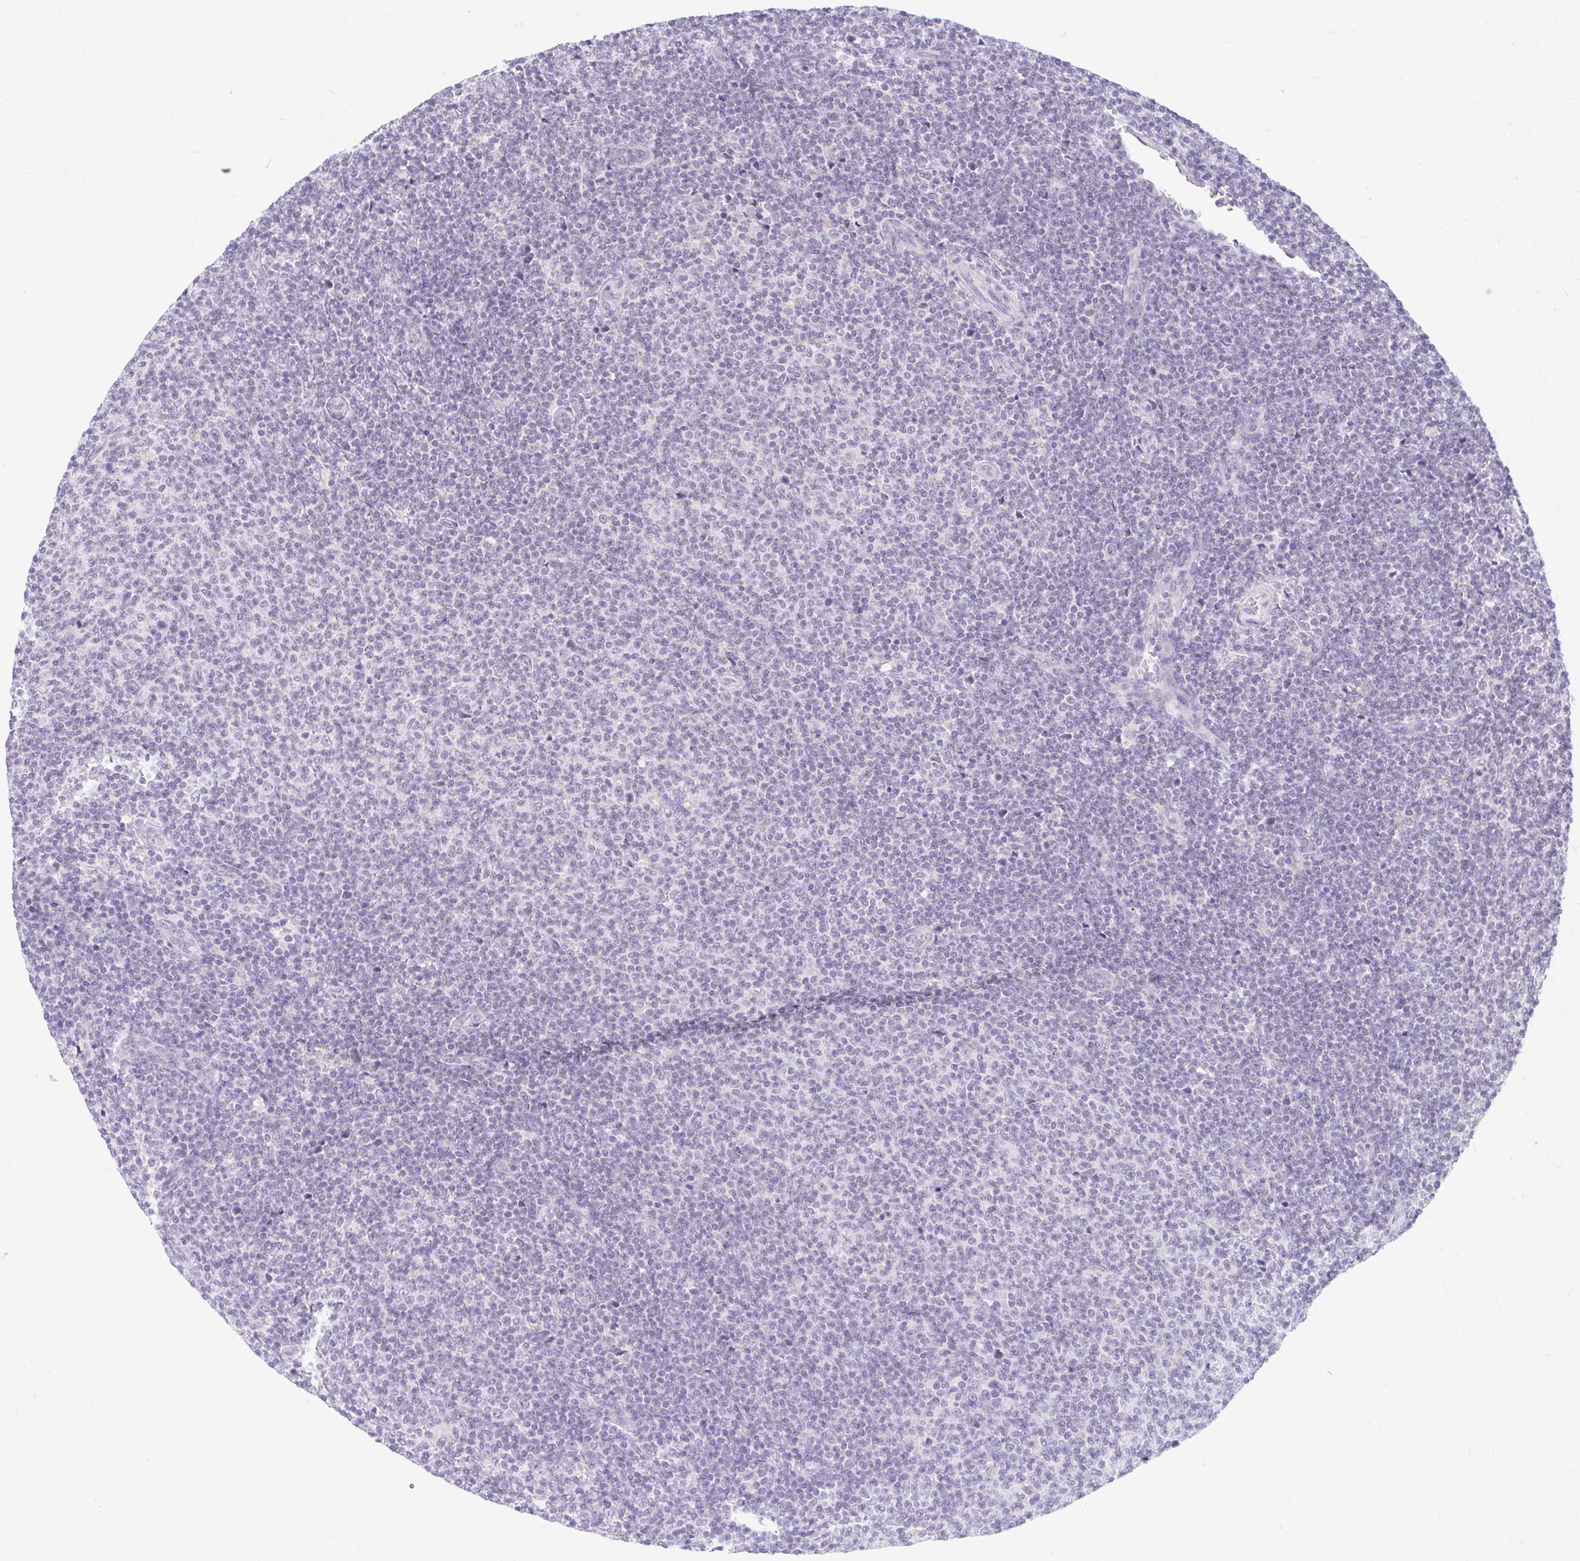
{"staining": {"intensity": "negative", "quantity": "none", "location": "none"}, "tissue": "lymphoma", "cell_type": "Tumor cells", "image_type": "cancer", "snomed": [{"axis": "morphology", "description": "Malignant lymphoma, non-Hodgkin's type, Low grade"}, {"axis": "topography", "description": "Lymph node"}], "caption": "High magnification brightfield microscopy of low-grade malignant lymphoma, non-Hodgkin's type stained with DAB (brown) and counterstained with hematoxylin (blue): tumor cells show no significant positivity.", "gene": "ITPK1", "patient": {"sex": "male", "age": 66}}